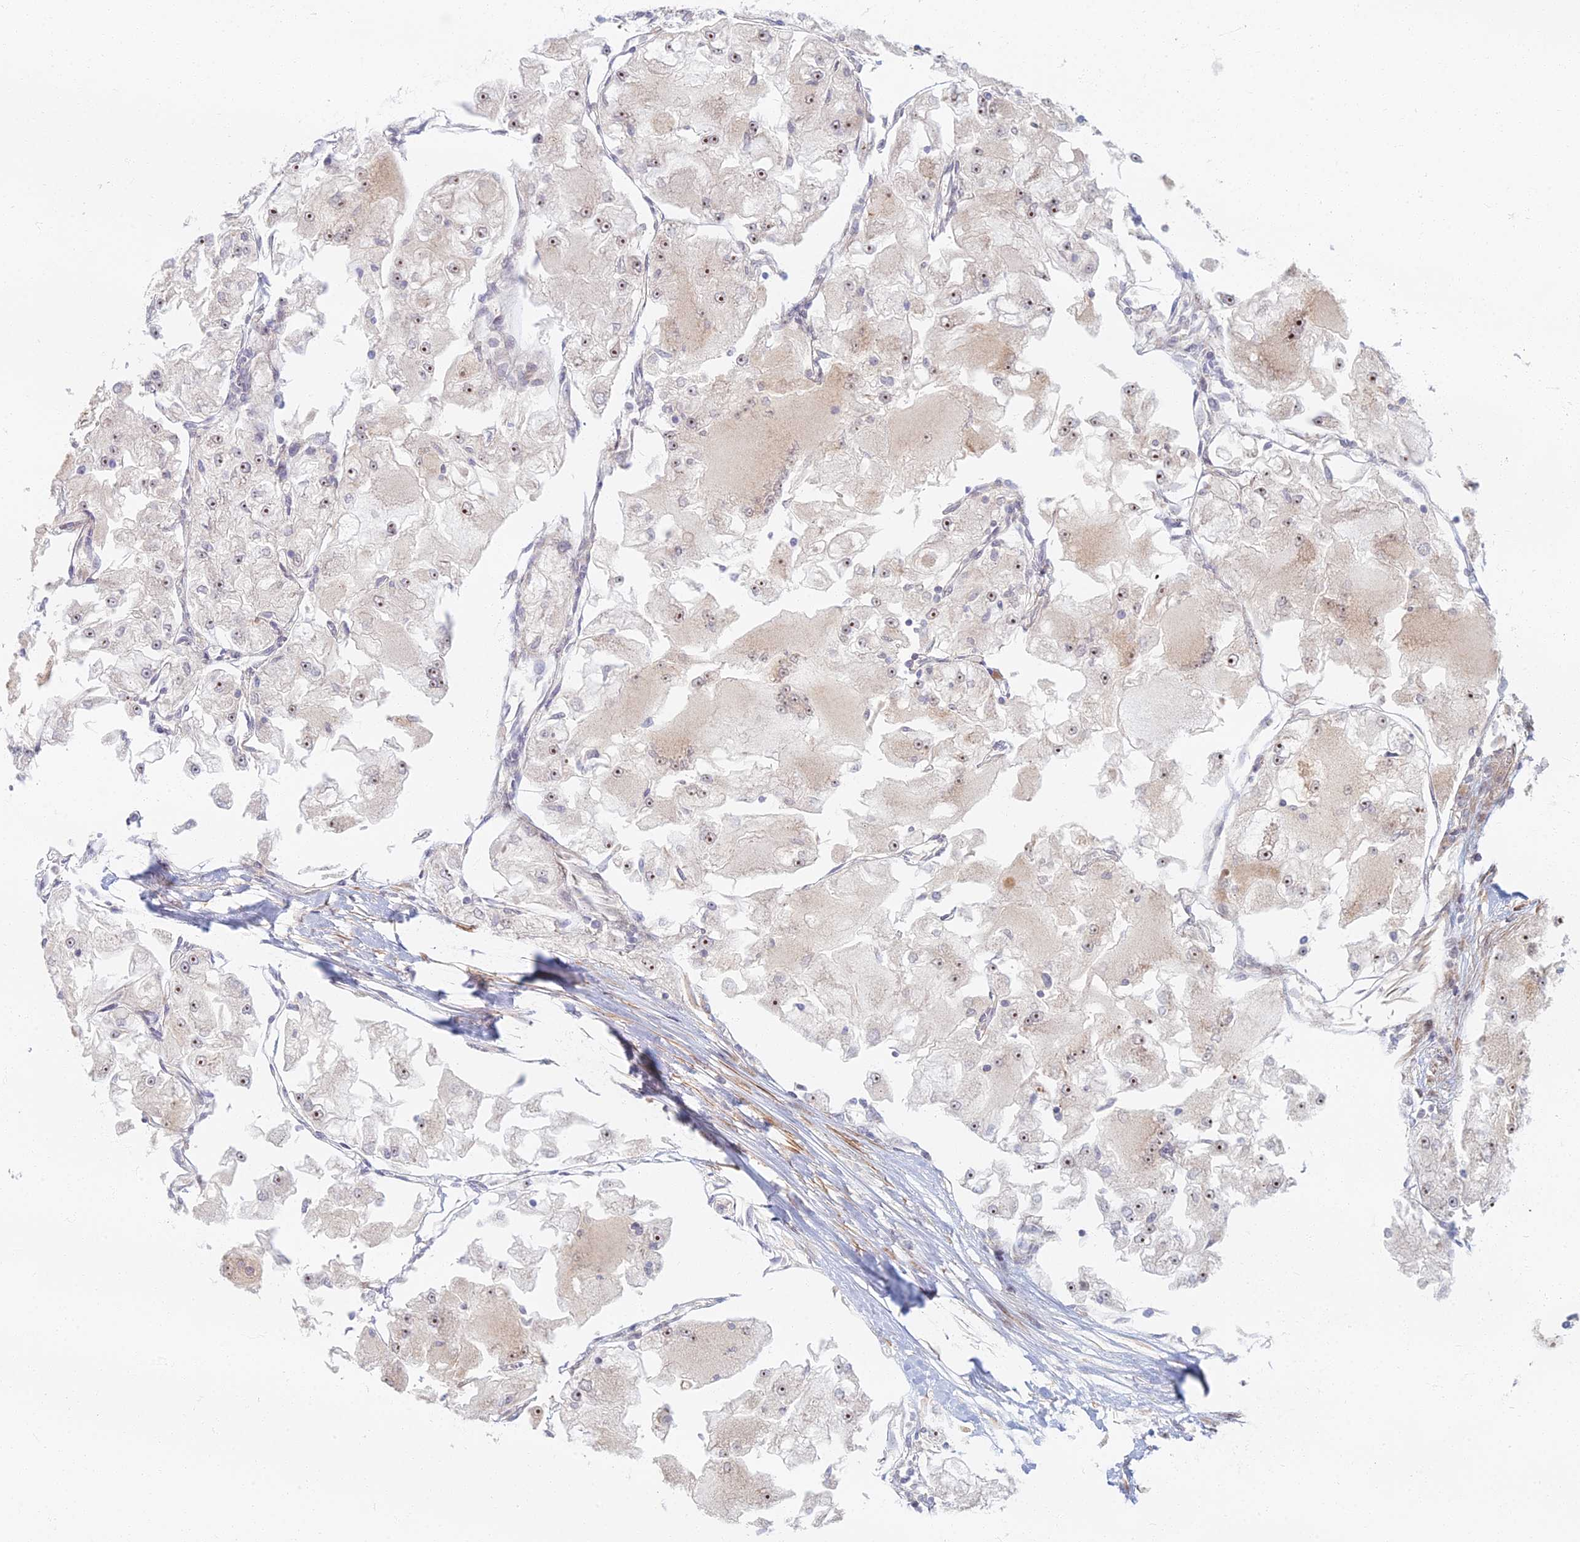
{"staining": {"intensity": "moderate", "quantity": ">75%", "location": "nuclear"}, "tissue": "renal cancer", "cell_type": "Tumor cells", "image_type": "cancer", "snomed": [{"axis": "morphology", "description": "Adenocarcinoma, NOS"}, {"axis": "topography", "description": "Kidney"}], "caption": "Adenocarcinoma (renal) tissue exhibits moderate nuclear positivity in about >75% of tumor cells, visualized by immunohistochemistry.", "gene": "C15orf40", "patient": {"sex": "female", "age": 72}}